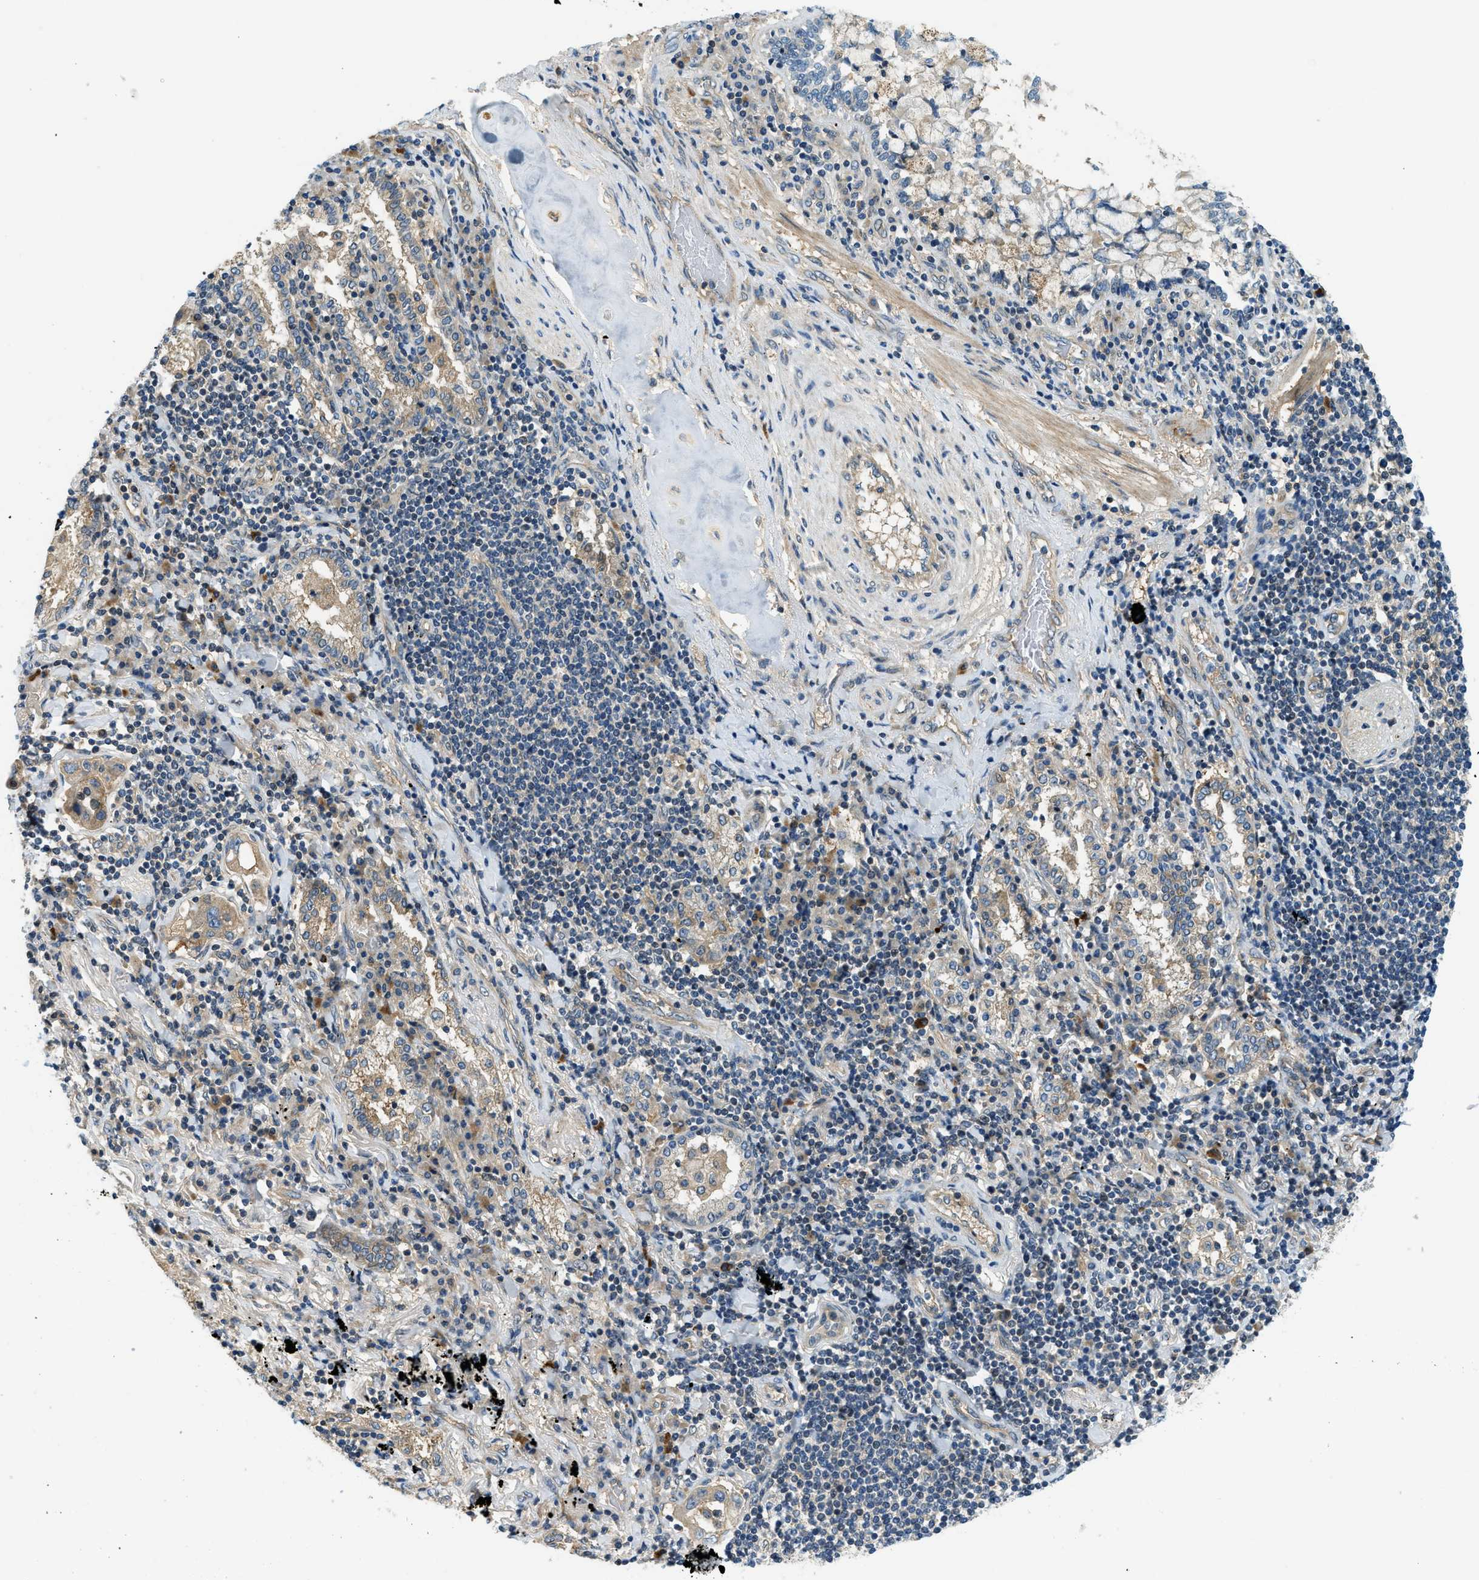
{"staining": {"intensity": "weak", "quantity": "<25%", "location": "cytoplasmic/membranous"}, "tissue": "lung cancer", "cell_type": "Tumor cells", "image_type": "cancer", "snomed": [{"axis": "morphology", "description": "Adenocarcinoma, NOS"}, {"axis": "topography", "description": "Lung"}], "caption": "Tumor cells are negative for protein expression in human lung cancer.", "gene": "KCNK1", "patient": {"sex": "female", "age": 65}}